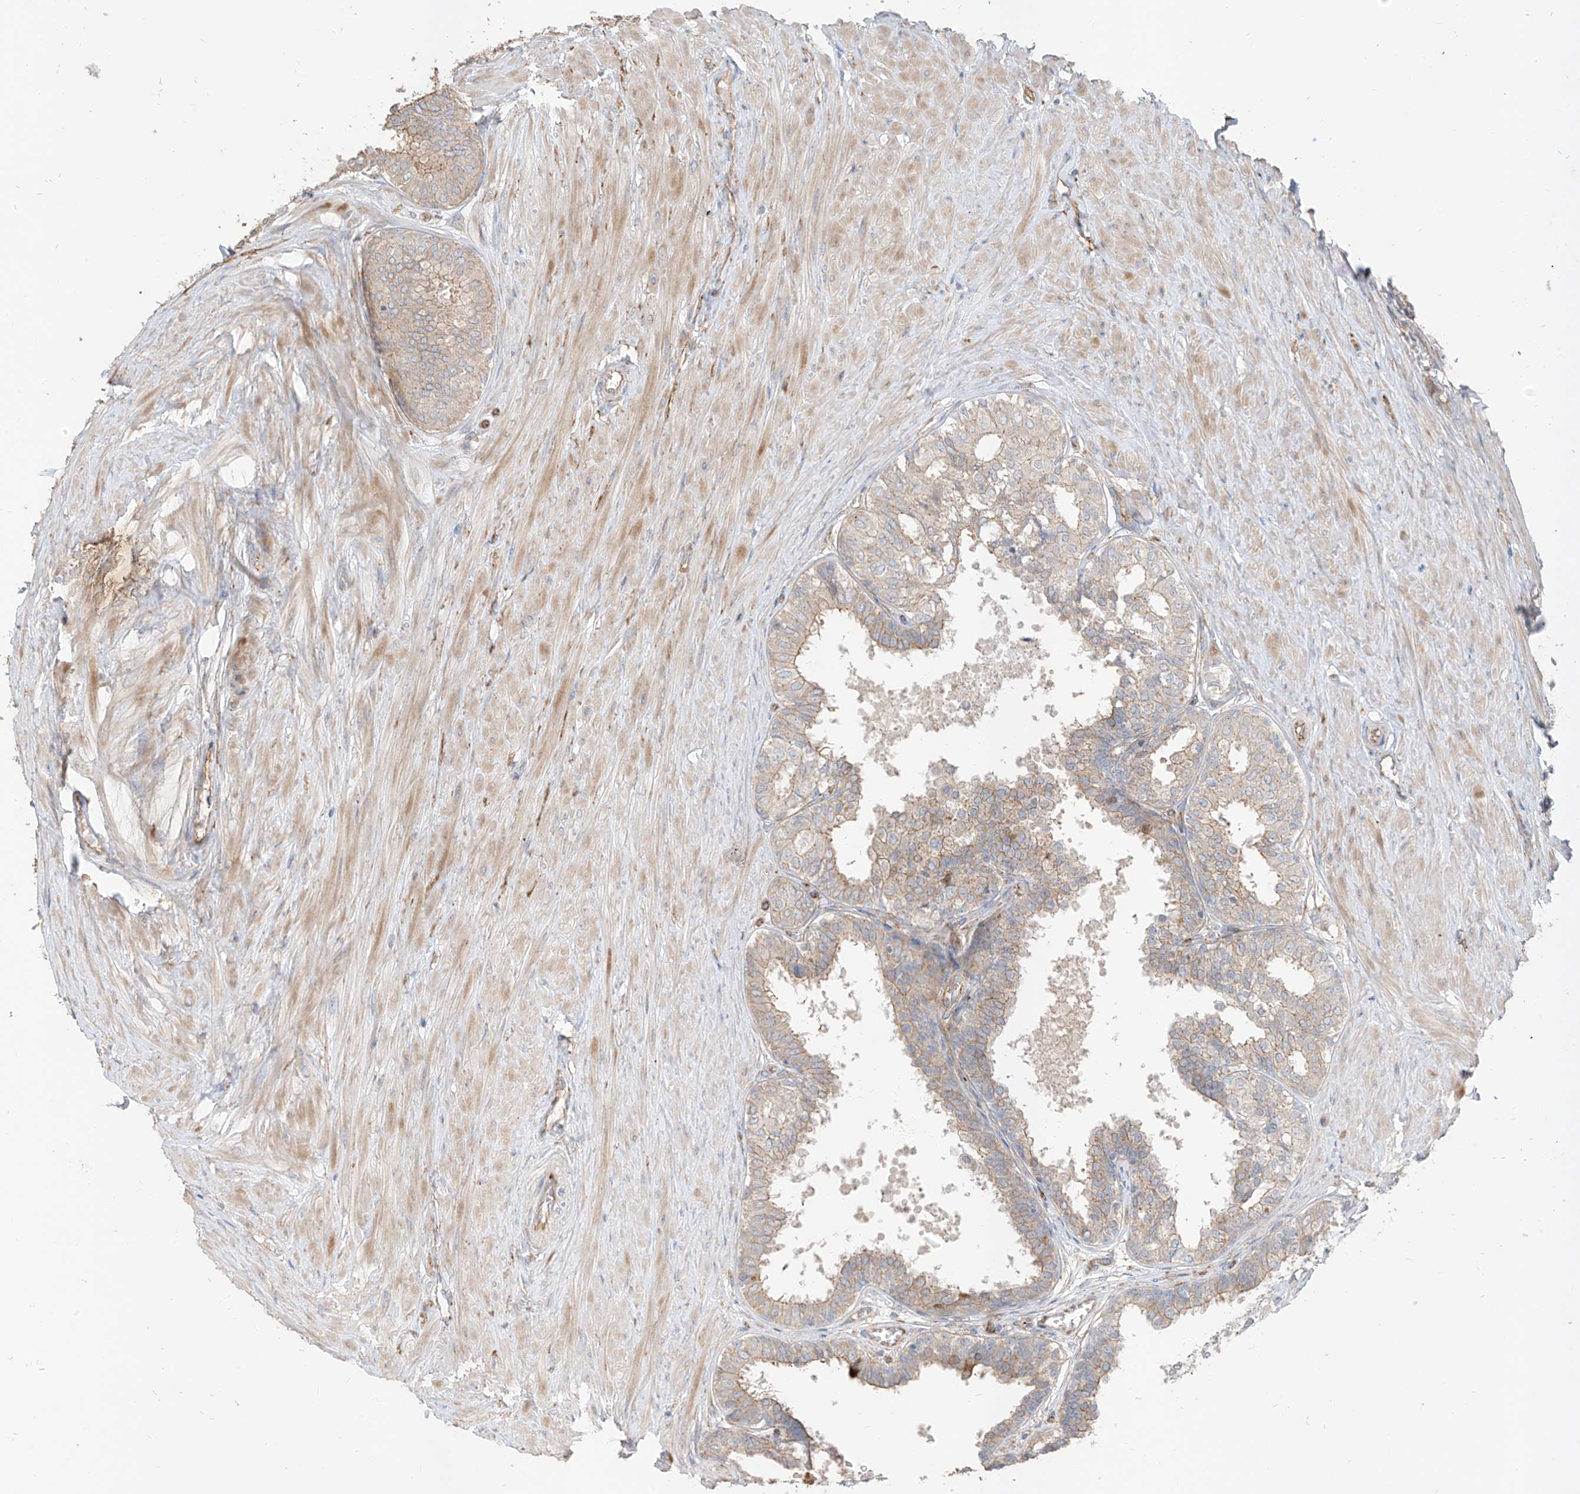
{"staining": {"intensity": "weak", "quantity": "25%-75%", "location": "cytoplasmic/membranous"}, "tissue": "prostate", "cell_type": "Glandular cells", "image_type": "normal", "snomed": [{"axis": "morphology", "description": "Normal tissue, NOS"}, {"axis": "topography", "description": "Prostate"}], "caption": "Immunohistochemical staining of normal prostate demonstrates low levels of weak cytoplasmic/membranous expression in about 25%-75% of glandular cells.", "gene": "EPHX4", "patient": {"sex": "male", "age": 48}}